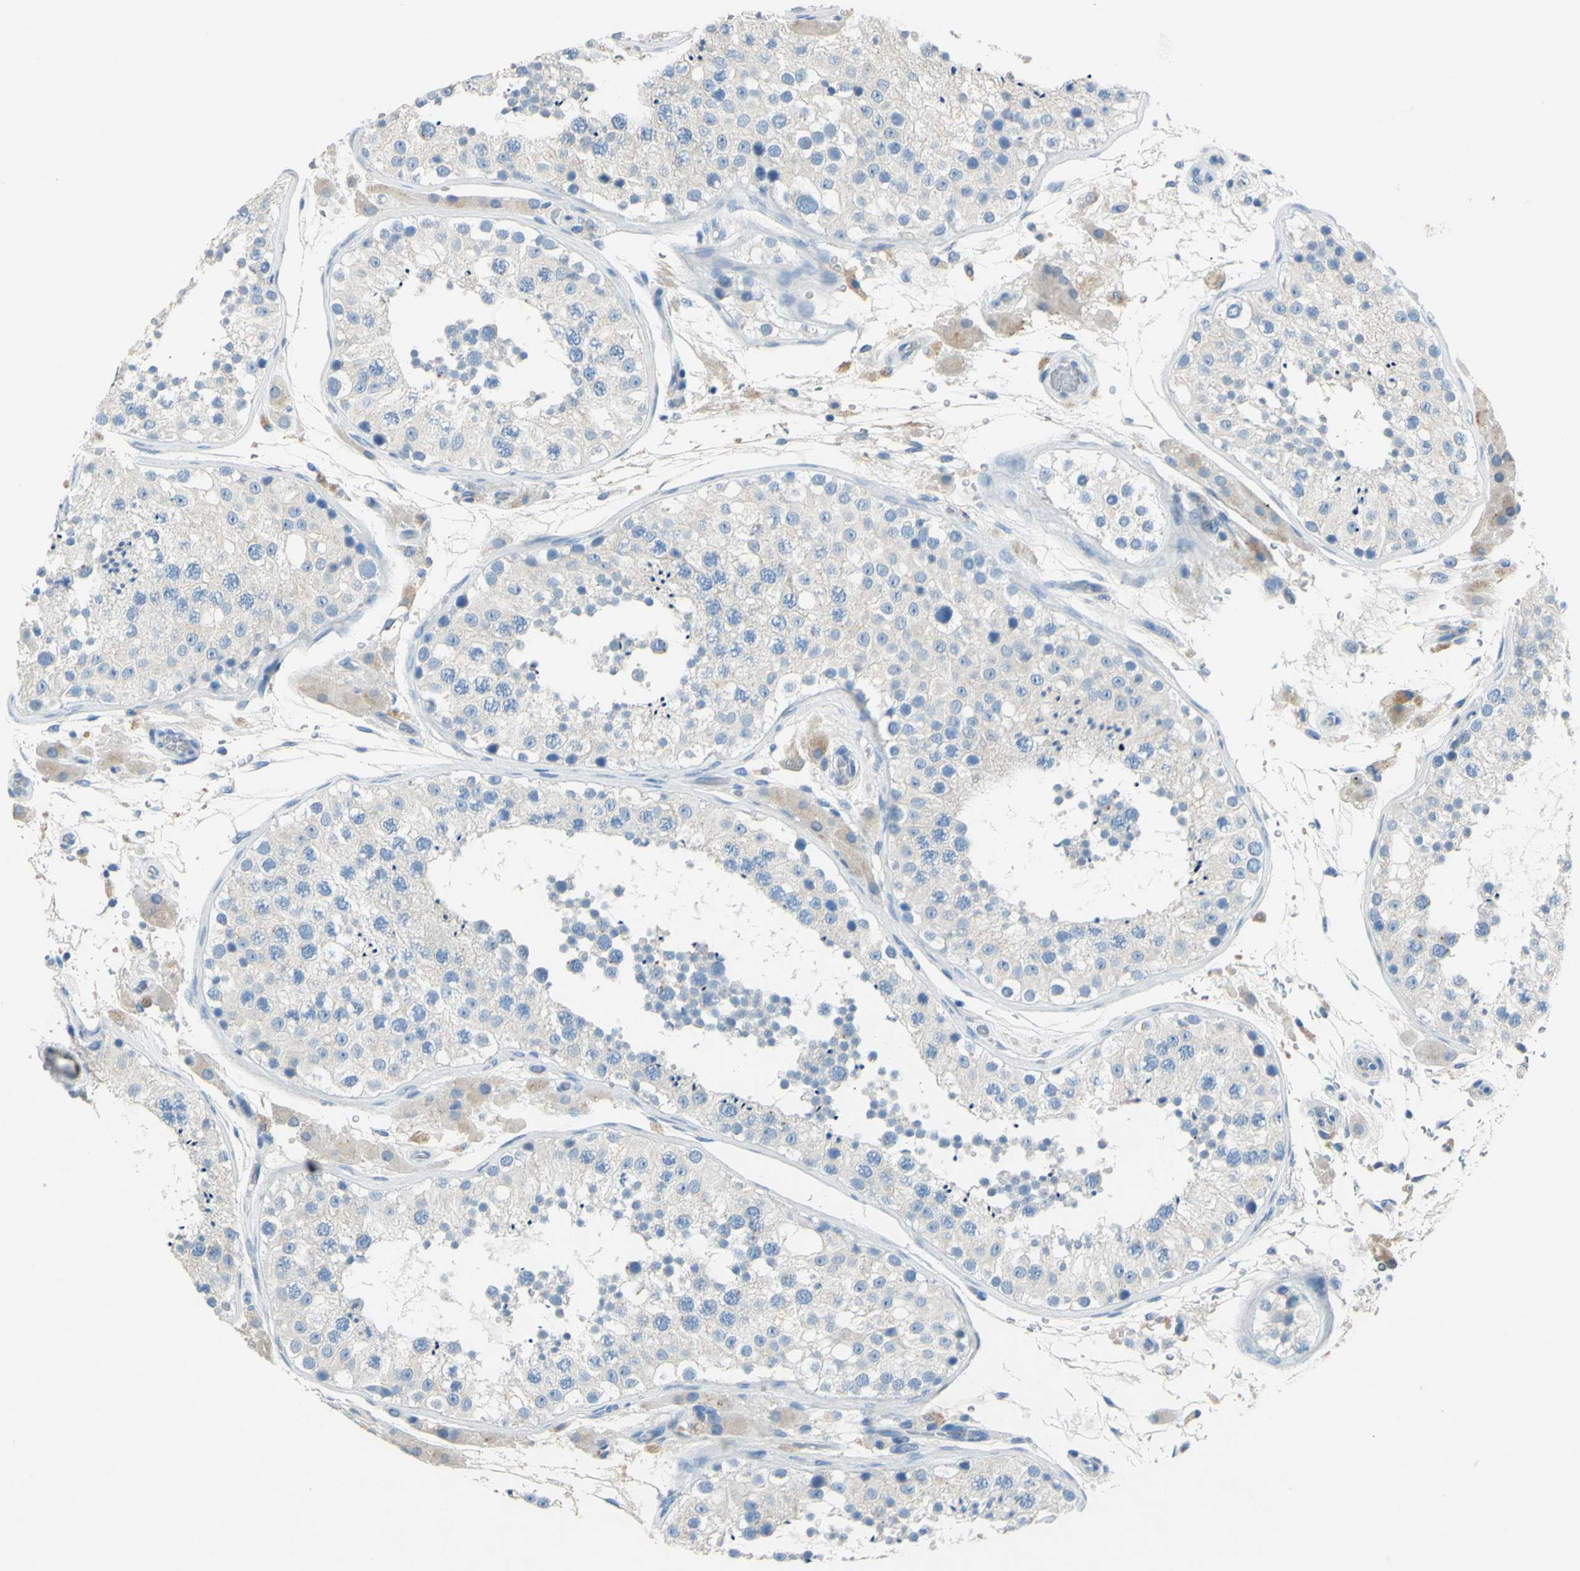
{"staining": {"intensity": "negative", "quantity": "none", "location": "none"}, "tissue": "testis", "cell_type": "Cells in seminiferous ducts", "image_type": "normal", "snomed": [{"axis": "morphology", "description": "Normal tissue, NOS"}, {"axis": "topography", "description": "Testis"}, {"axis": "topography", "description": "Epididymis"}], "caption": "Immunohistochemistry (IHC) photomicrograph of benign testis stained for a protein (brown), which exhibits no staining in cells in seminiferous ducts. (DAB immunohistochemistry (IHC) with hematoxylin counter stain).", "gene": "CDH10", "patient": {"sex": "male", "age": 26}}